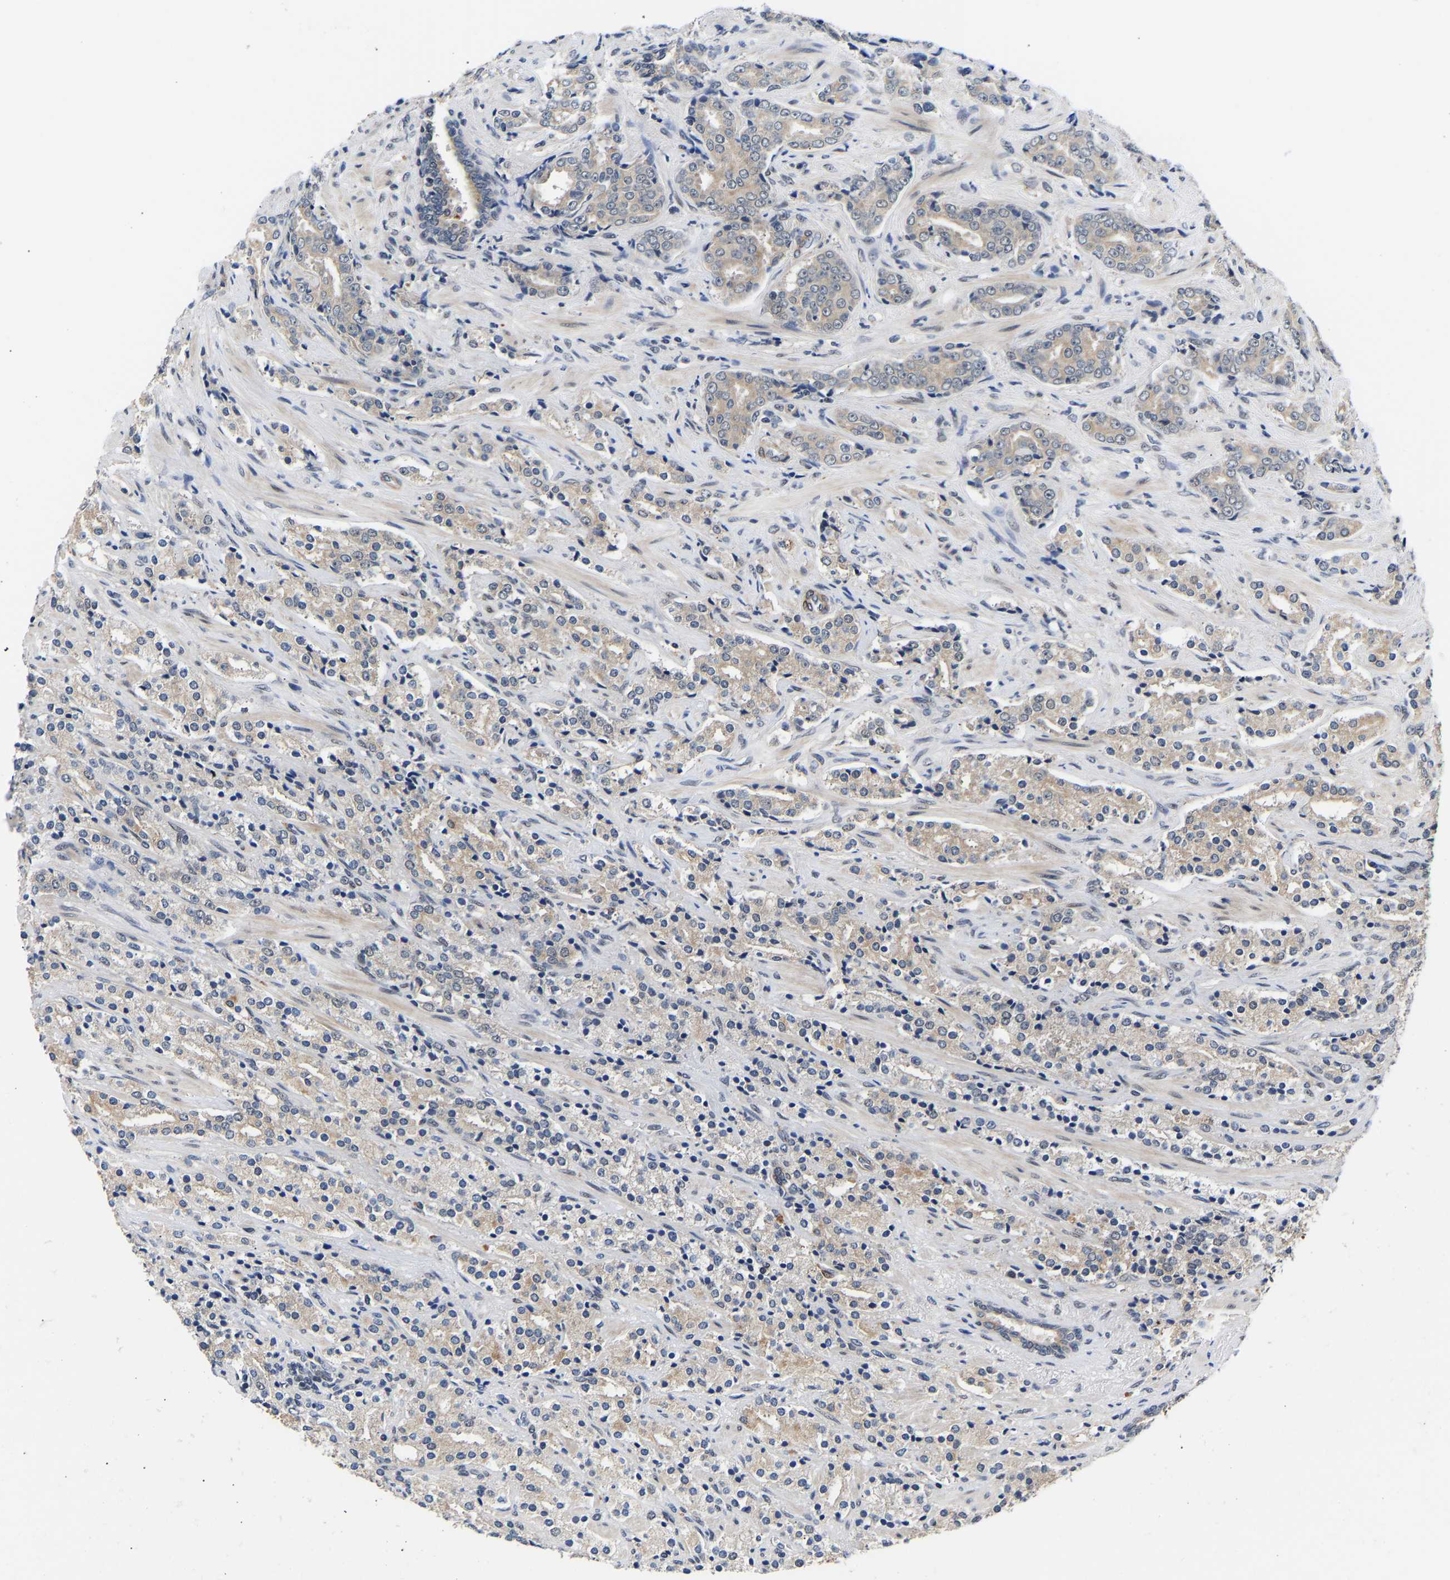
{"staining": {"intensity": "weak", "quantity": "<25%", "location": "cytoplasmic/membranous"}, "tissue": "prostate cancer", "cell_type": "Tumor cells", "image_type": "cancer", "snomed": [{"axis": "morphology", "description": "Adenocarcinoma, High grade"}, {"axis": "topography", "description": "Prostate"}], "caption": "Immunohistochemical staining of human high-grade adenocarcinoma (prostate) shows no significant expression in tumor cells.", "gene": "METTL16", "patient": {"sex": "male", "age": 71}}